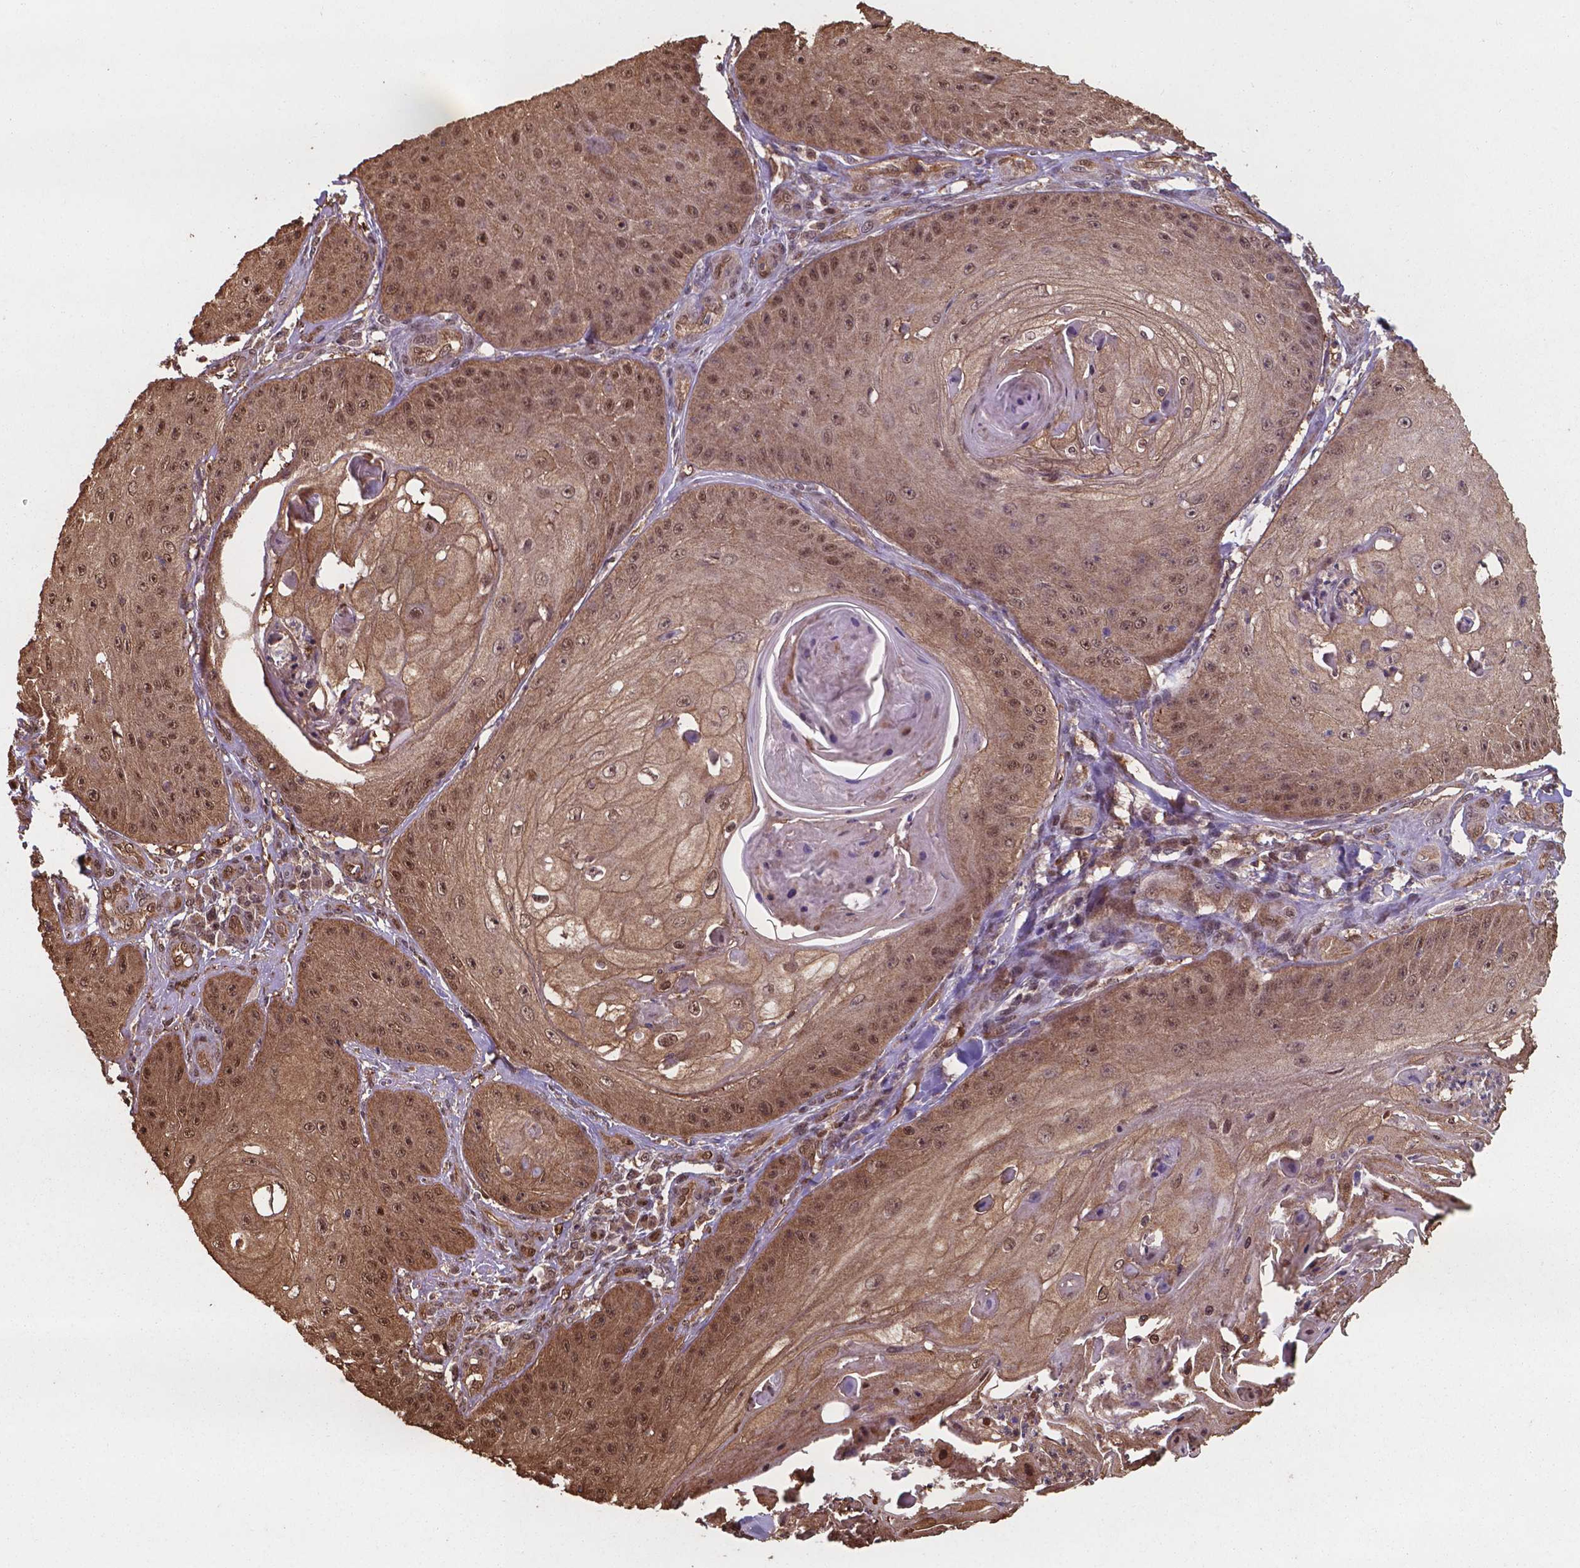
{"staining": {"intensity": "moderate", "quantity": ">75%", "location": "cytoplasmic/membranous,nuclear"}, "tissue": "skin cancer", "cell_type": "Tumor cells", "image_type": "cancer", "snomed": [{"axis": "morphology", "description": "Squamous cell carcinoma, NOS"}, {"axis": "topography", "description": "Skin"}], "caption": "The photomicrograph demonstrates immunohistochemical staining of skin squamous cell carcinoma. There is moderate cytoplasmic/membranous and nuclear expression is present in about >75% of tumor cells. The staining was performed using DAB (3,3'-diaminobenzidine) to visualize the protein expression in brown, while the nuclei were stained in blue with hematoxylin (Magnification: 20x).", "gene": "CHP2", "patient": {"sex": "male", "age": 70}}